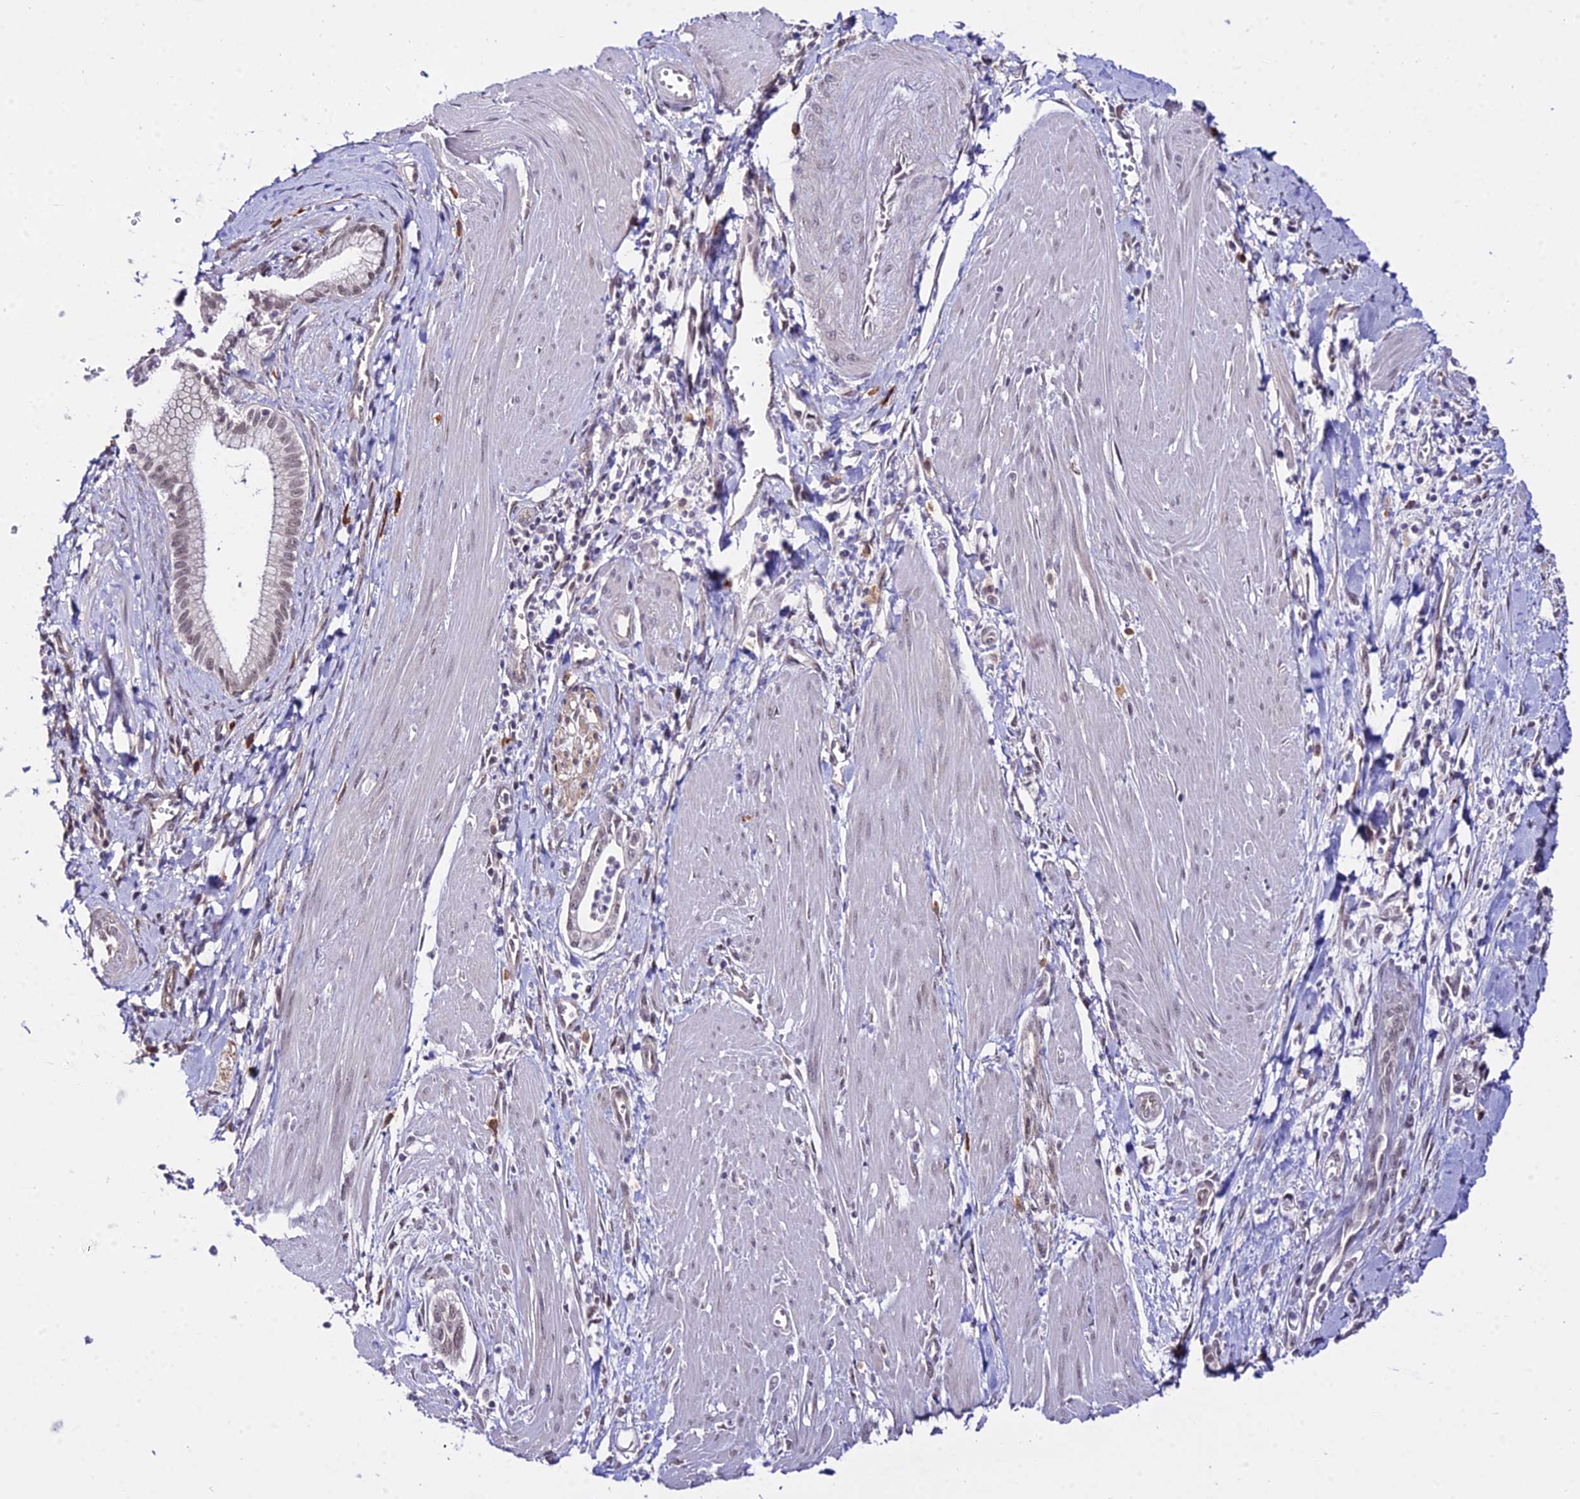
{"staining": {"intensity": "weak", "quantity": "<25%", "location": "nuclear"}, "tissue": "pancreatic cancer", "cell_type": "Tumor cells", "image_type": "cancer", "snomed": [{"axis": "morphology", "description": "Adenocarcinoma, NOS"}, {"axis": "topography", "description": "Pancreas"}], "caption": "This is a histopathology image of immunohistochemistry (IHC) staining of pancreatic cancer (adenocarcinoma), which shows no expression in tumor cells.", "gene": "POLR2I", "patient": {"sex": "male", "age": 78}}